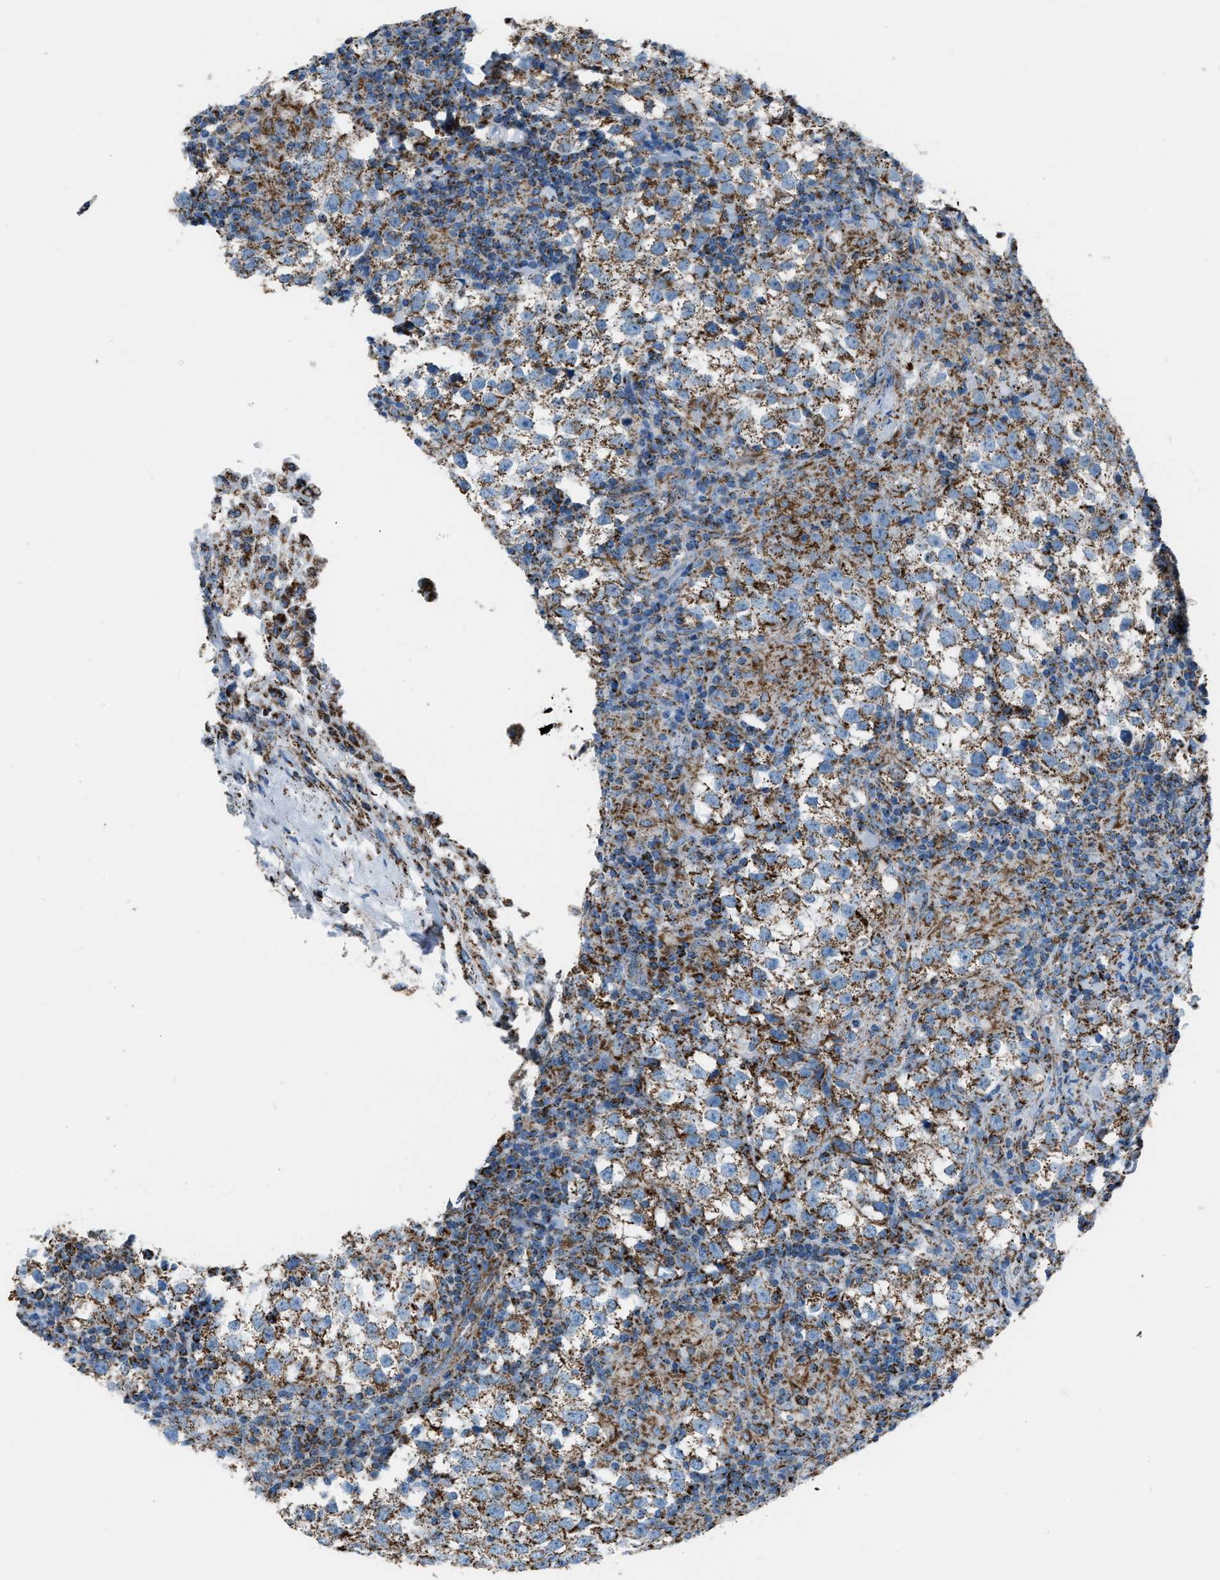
{"staining": {"intensity": "moderate", "quantity": ">75%", "location": "cytoplasmic/membranous"}, "tissue": "testis cancer", "cell_type": "Tumor cells", "image_type": "cancer", "snomed": [{"axis": "morphology", "description": "Seminoma, NOS"}, {"axis": "morphology", "description": "Carcinoma, Embryonal, NOS"}, {"axis": "topography", "description": "Testis"}], "caption": "This image shows testis embryonal carcinoma stained with immunohistochemistry to label a protein in brown. The cytoplasmic/membranous of tumor cells show moderate positivity for the protein. Nuclei are counter-stained blue.", "gene": "MDH2", "patient": {"sex": "male", "age": 36}}